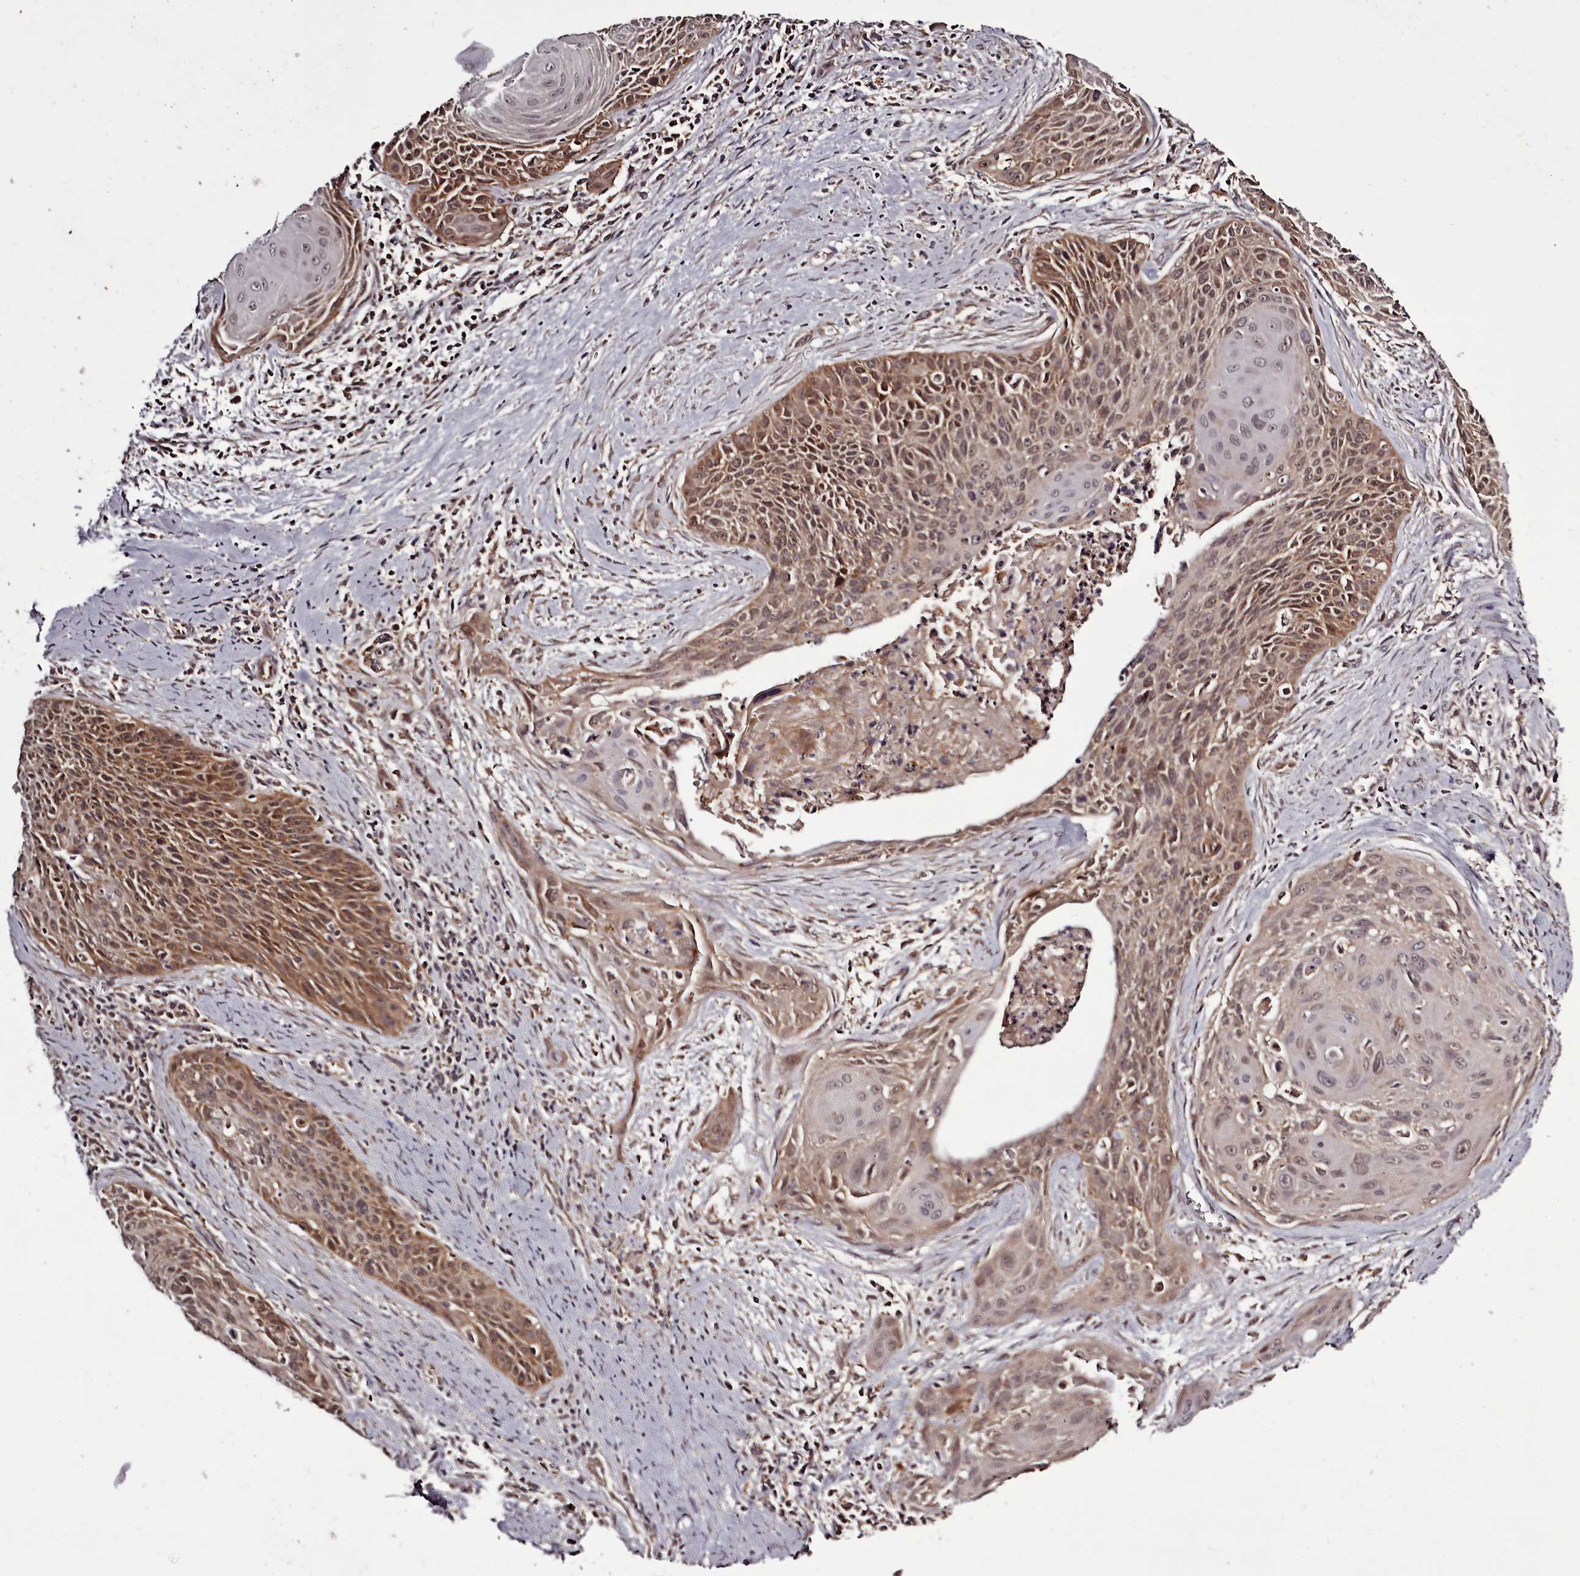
{"staining": {"intensity": "moderate", "quantity": ">75%", "location": "cytoplasmic/membranous,nuclear"}, "tissue": "cervical cancer", "cell_type": "Tumor cells", "image_type": "cancer", "snomed": [{"axis": "morphology", "description": "Squamous cell carcinoma, NOS"}, {"axis": "topography", "description": "Cervix"}], "caption": "IHC photomicrograph of neoplastic tissue: human cervical squamous cell carcinoma stained using immunohistochemistry shows medium levels of moderate protein expression localized specifically in the cytoplasmic/membranous and nuclear of tumor cells, appearing as a cytoplasmic/membranous and nuclear brown color.", "gene": "PCBP2", "patient": {"sex": "female", "age": 55}}